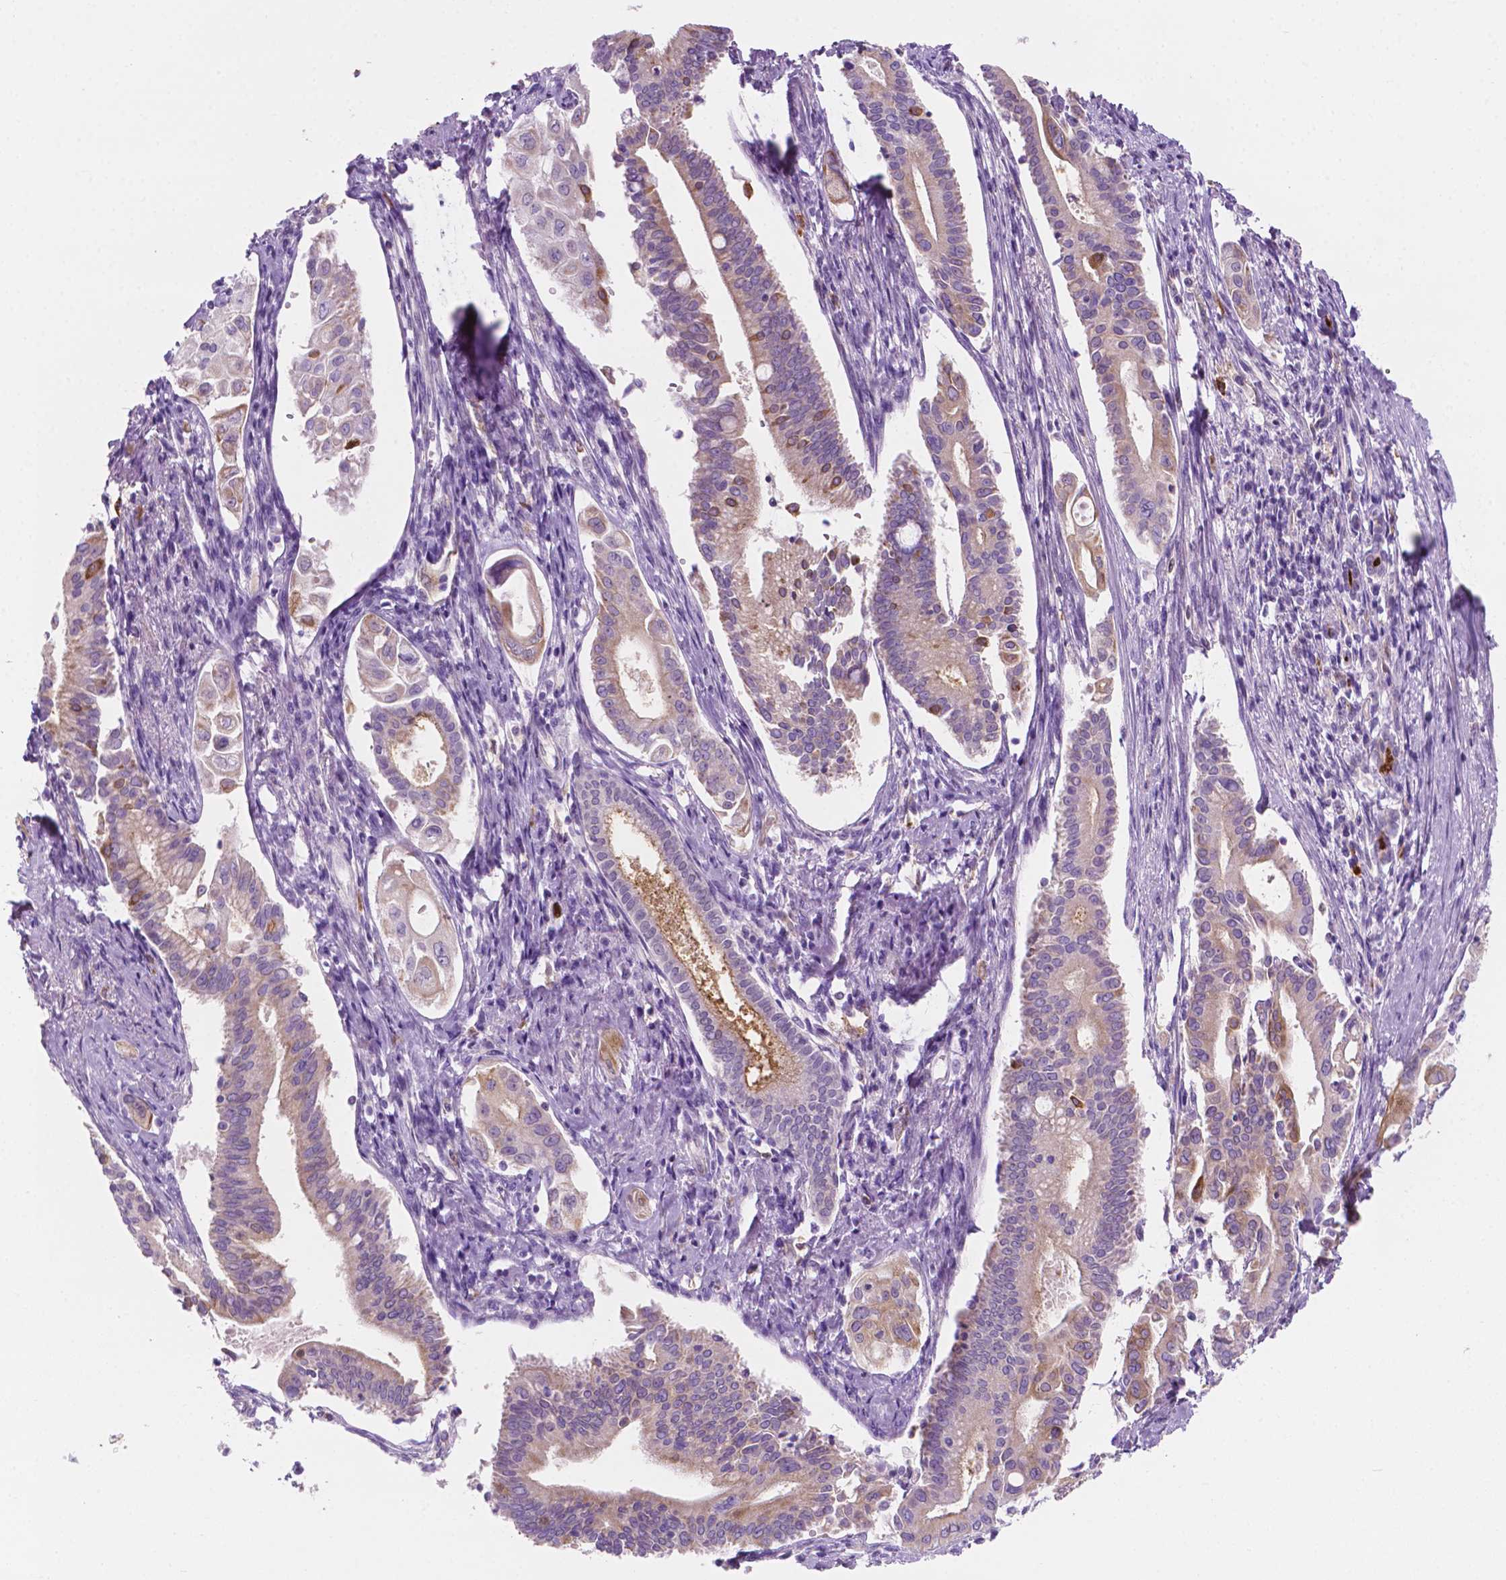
{"staining": {"intensity": "weak", "quantity": "<25%", "location": "cytoplasmic/membranous"}, "tissue": "pancreatic cancer", "cell_type": "Tumor cells", "image_type": "cancer", "snomed": [{"axis": "morphology", "description": "Adenocarcinoma, NOS"}, {"axis": "topography", "description": "Pancreas"}], "caption": "A photomicrograph of human pancreatic adenocarcinoma is negative for staining in tumor cells. The staining was performed using DAB (3,3'-diaminobenzidine) to visualize the protein expression in brown, while the nuclei were stained in blue with hematoxylin (Magnification: 20x).", "gene": "EPPK1", "patient": {"sex": "female", "age": 68}}